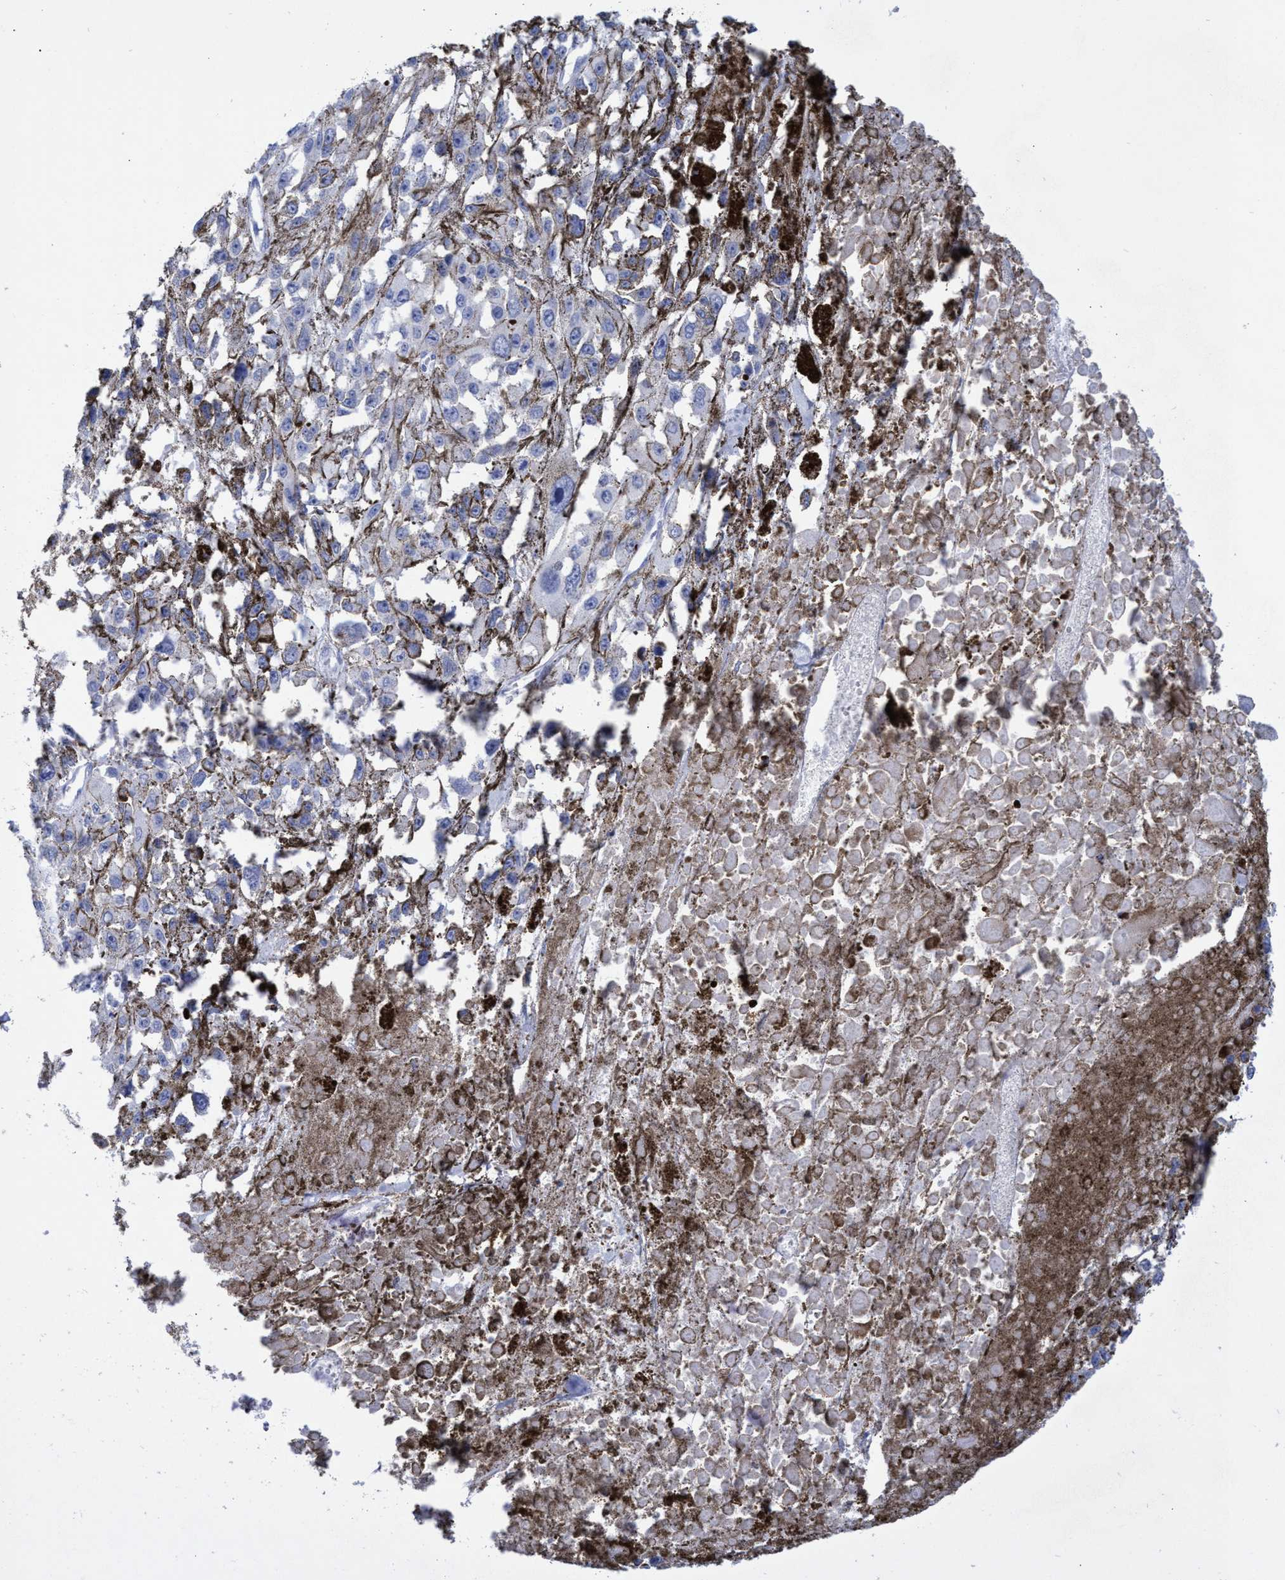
{"staining": {"intensity": "negative", "quantity": "none", "location": "none"}, "tissue": "melanoma", "cell_type": "Tumor cells", "image_type": "cancer", "snomed": [{"axis": "morphology", "description": "Malignant melanoma, Metastatic site"}, {"axis": "topography", "description": "Lymph node"}], "caption": "Immunohistochemistry image of malignant melanoma (metastatic site) stained for a protein (brown), which exhibits no staining in tumor cells.", "gene": "INSL6", "patient": {"sex": "male", "age": 59}}